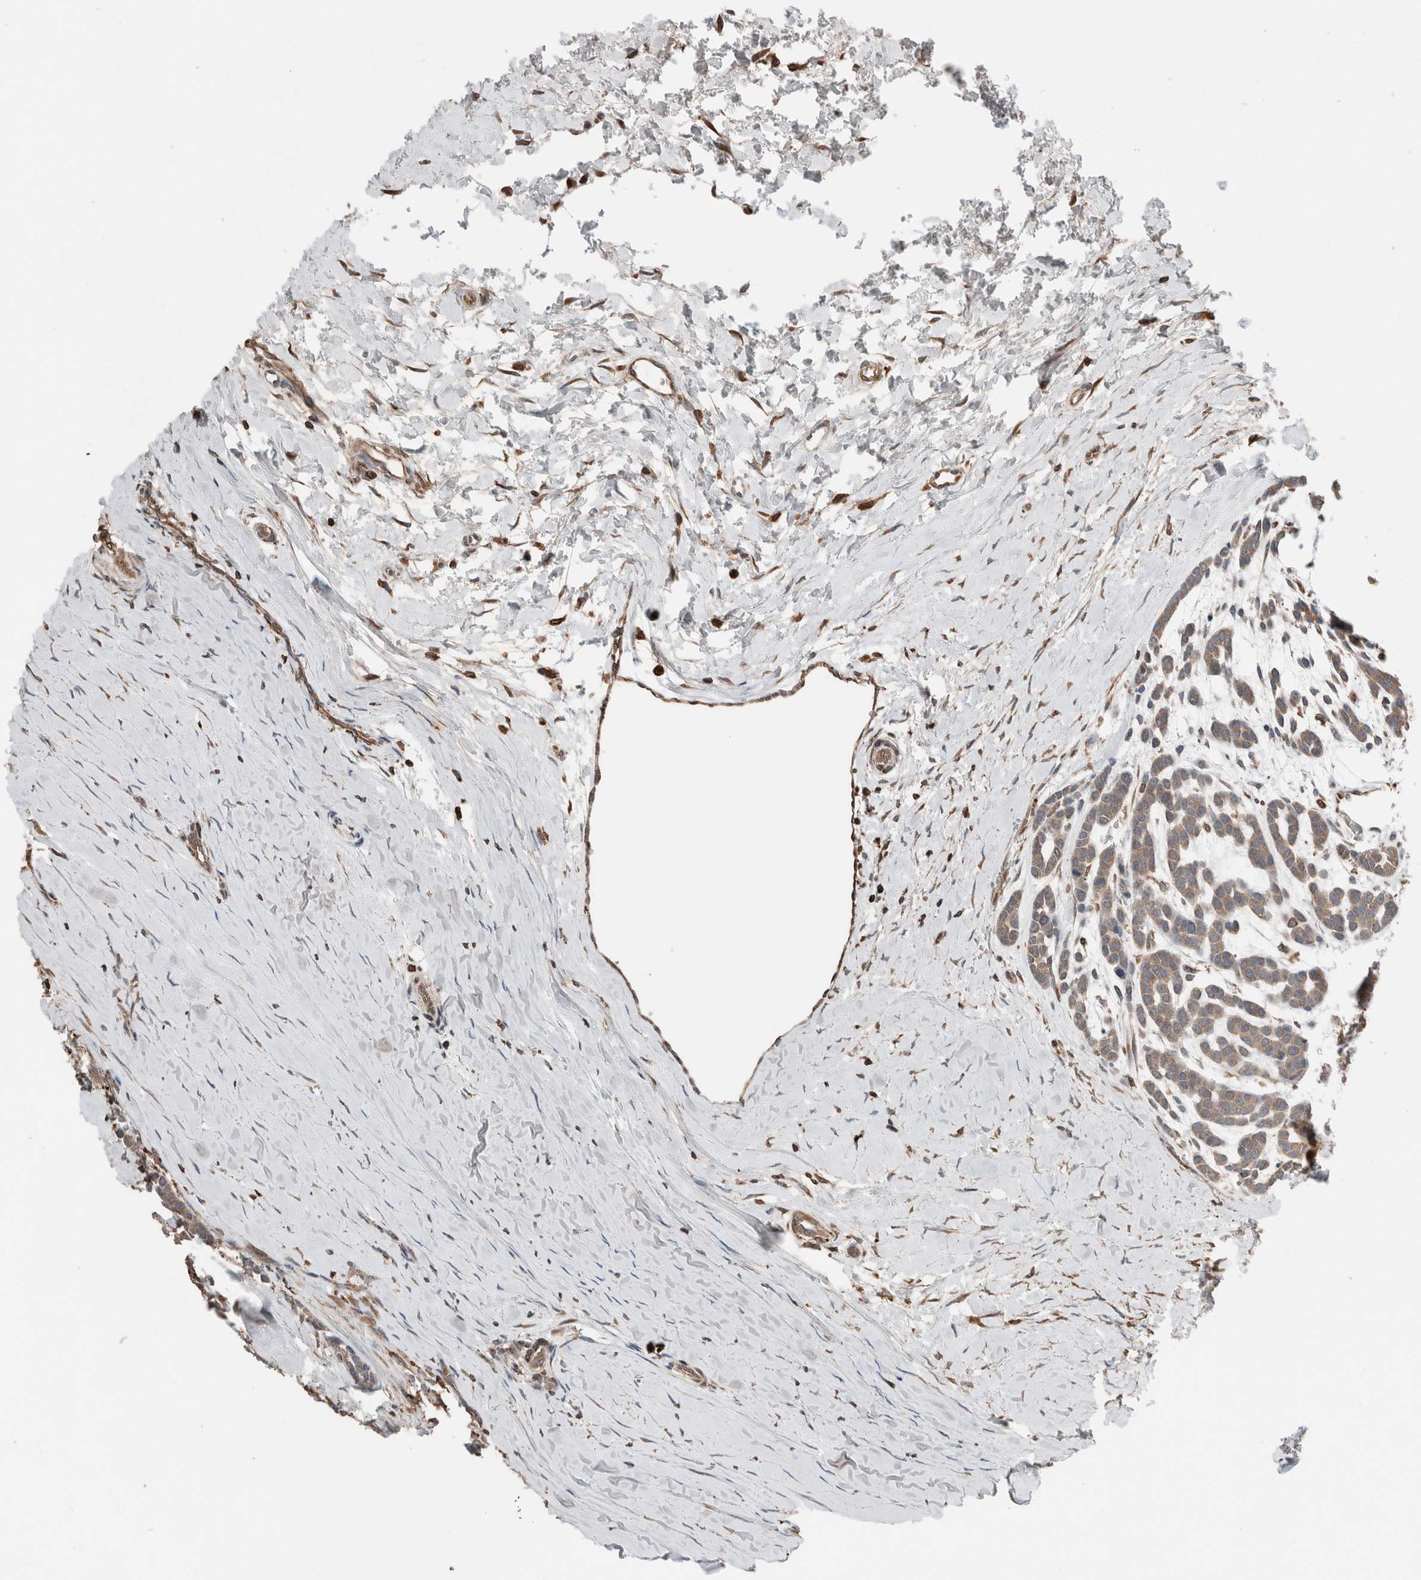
{"staining": {"intensity": "weak", "quantity": ">75%", "location": "cytoplasmic/membranous"}, "tissue": "head and neck cancer", "cell_type": "Tumor cells", "image_type": "cancer", "snomed": [{"axis": "morphology", "description": "Adenocarcinoma, NOS"}, {"axis": "morphology", "description": "Adenoma, NOS"}, {"axis": "topography", "description": "Head-Neck"}], "caption": "A high-resolution photomicrograph shows IHC staining of adenoma (head and neck), which reveals weak cytoplasmic/membranous staining in about >75% of tumor cells.", "gene": "ERAP2", "patient": {"sex": "female", "age": 55}}